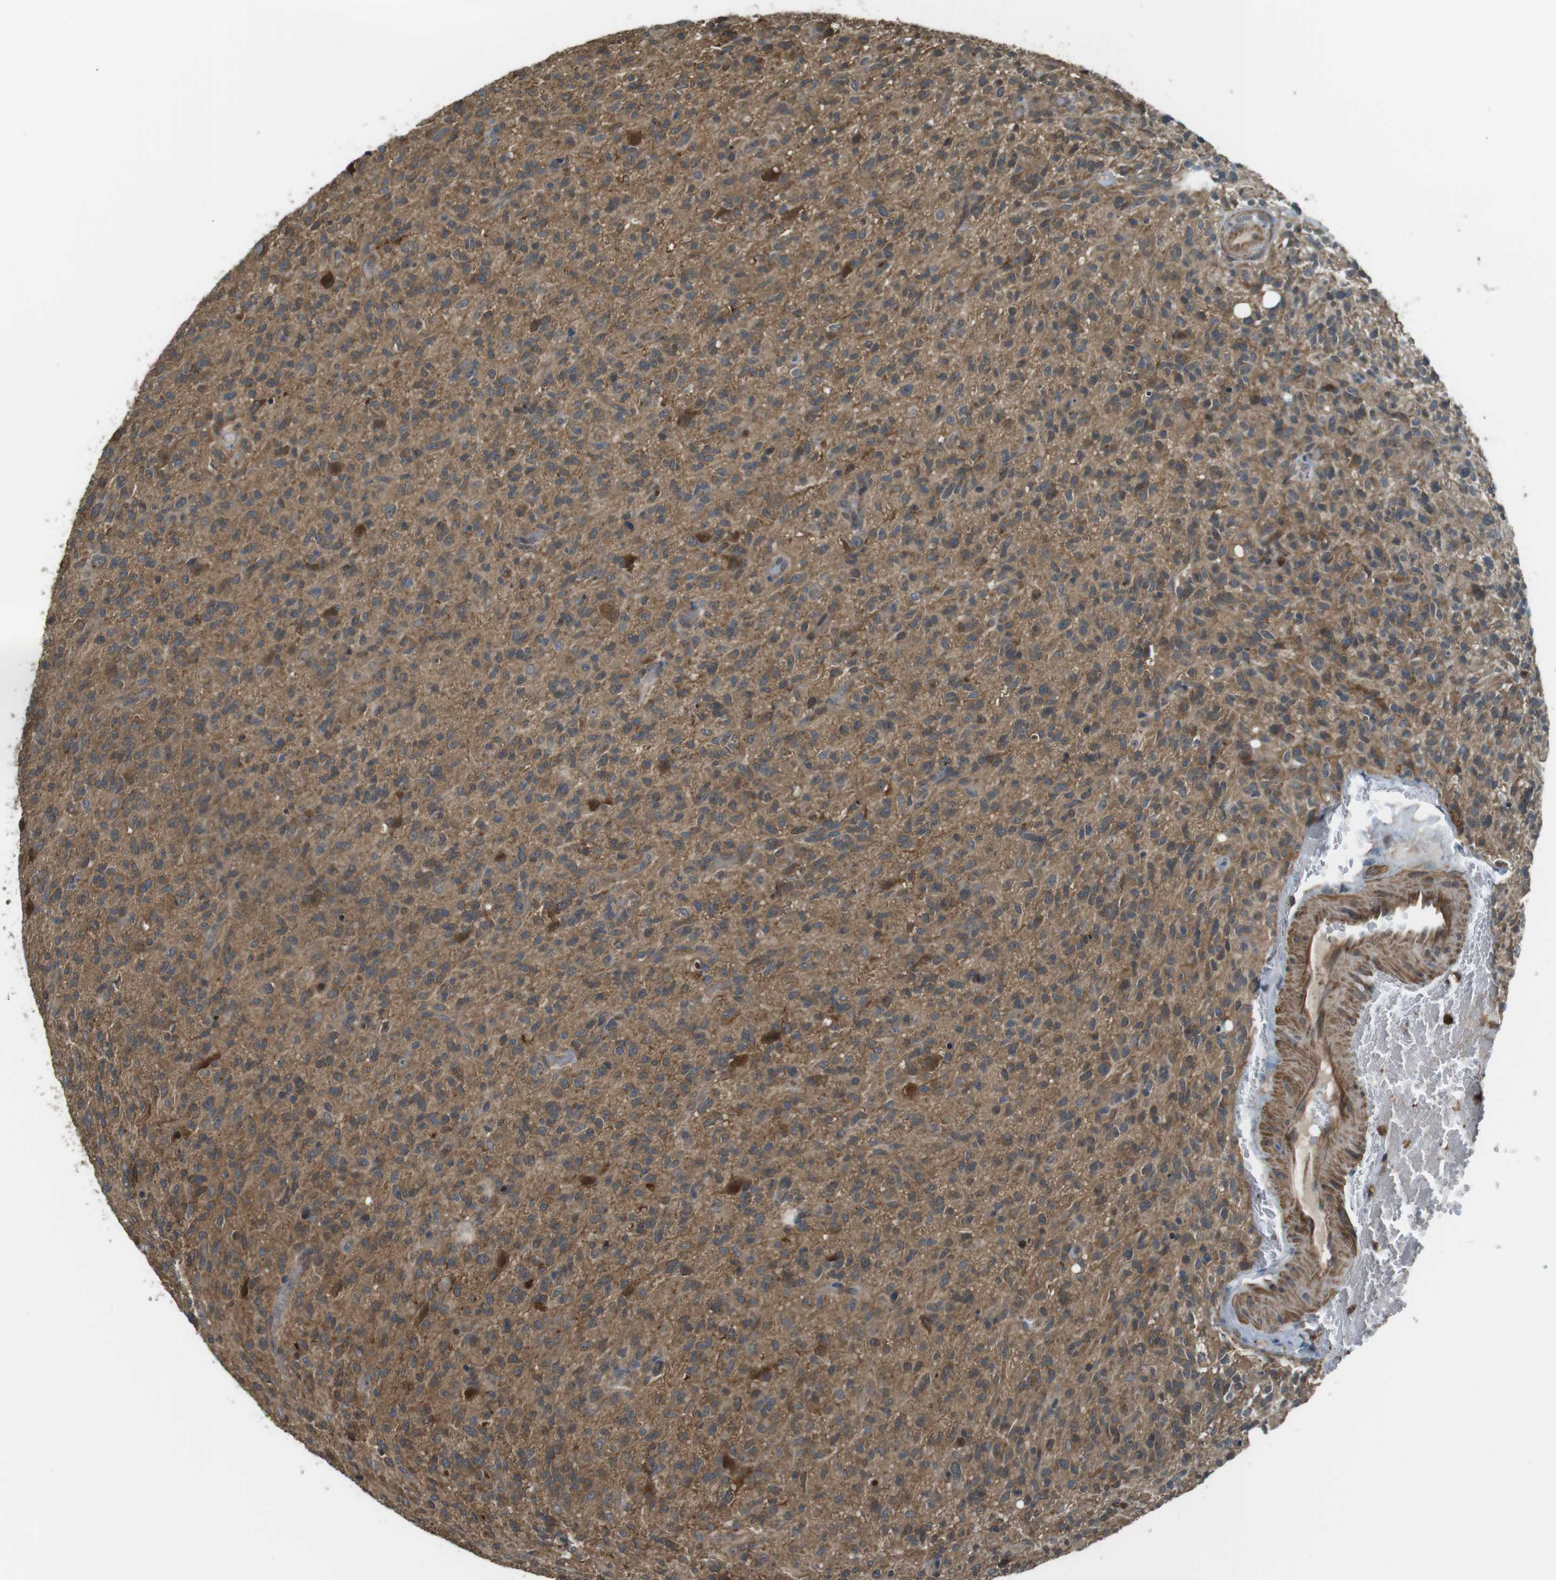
{"staining": {"intensity": "moderate", "quantity": ">75%", "location": "cytoplasmic/membranous"}, "tissue": "glioma", "cell_type": "Tumor cells", "image_type": "cancer", "snomed": [{"axis": "morphology", "description": "Glioma, malignant, High grade"}, {"axis": "topography", "description": "Brain"}], "caption": "Glioma stained for a protein demonstrates moderate cytoplasmic/membranous positivity in tumor cells.", "gene": "LRRC3B", "patient": {"sex": "male", "age": 71}}